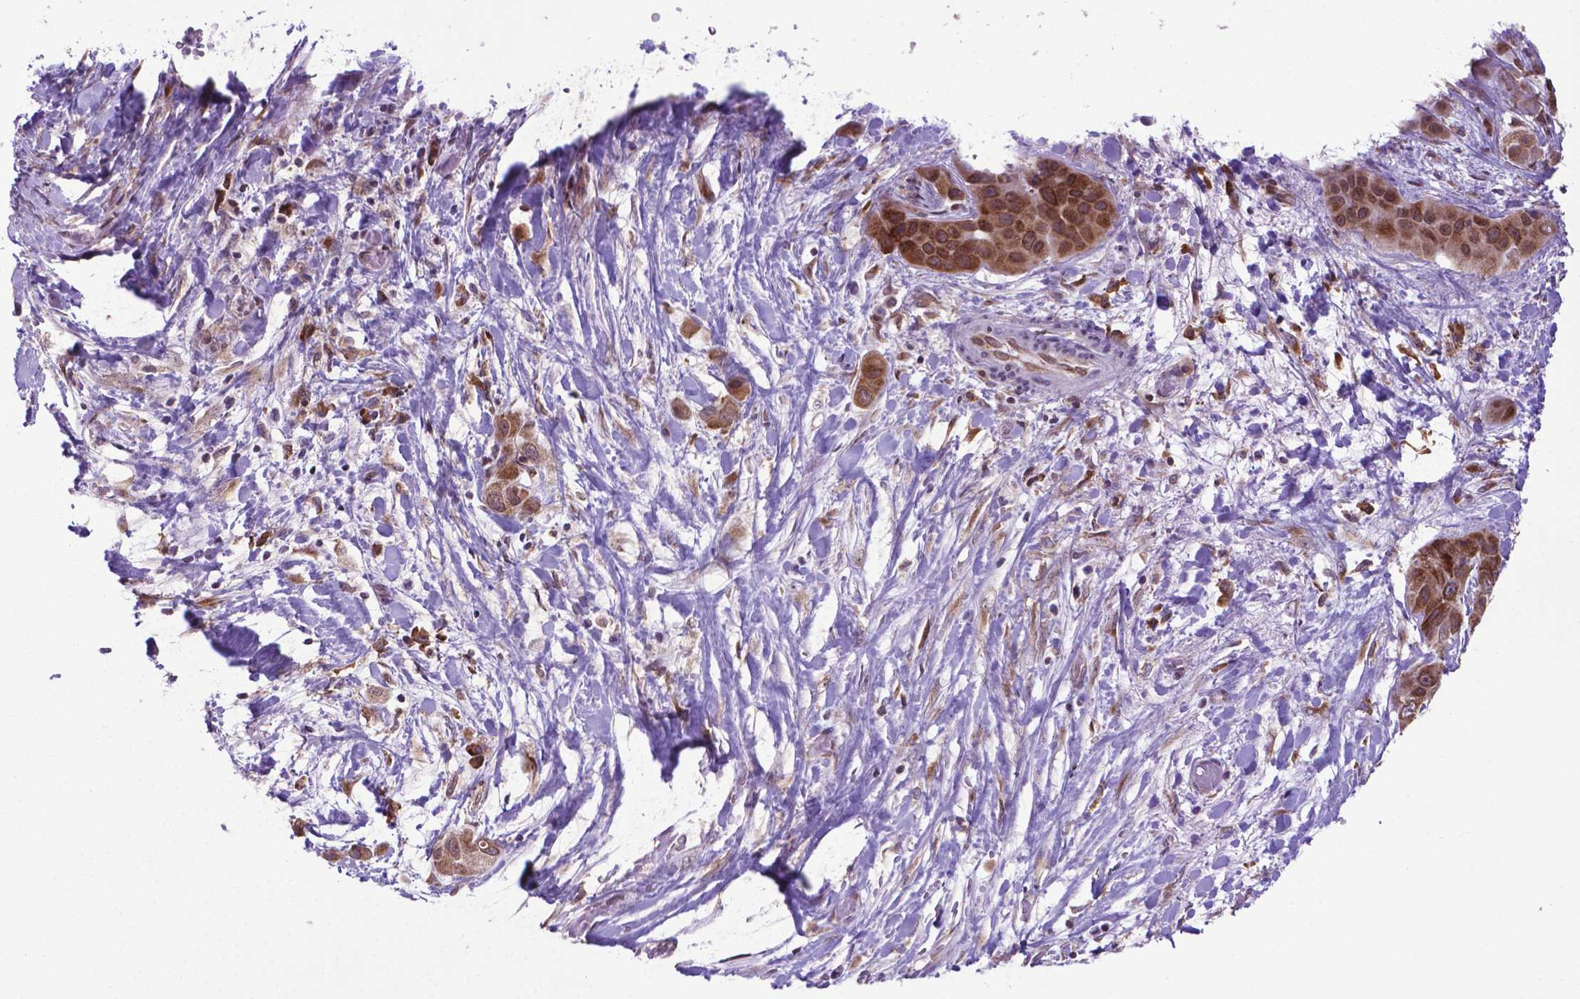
{"staining": {"intensity": "moderate", "quantity": ">75%", "location": "cytoplasmic/membranous,nuclear"}, "tissue": "liver cancer", "cell_type": "Tumor cells", "image_type": "cancer", "snomed": [{"axis": "morphology", "description": "Cholangiocarcinoma"}, {"axis": "topography", "description": "Liver"}], "caption": "Immunohistochemical staining of liver cholangiocarcinoma shows medium levels of moderate cytoplasmic/membranous and nuclear expression in about >75% of tumor cells. The staining is performed using DAB (3,3'-diaminobenzidine) brown chromogen to label protein expression. The nuclei are counter-stained blue using hematoxylin.", "gene": "WDR83OS", "patient": {"sex": "female", "age": 52}}